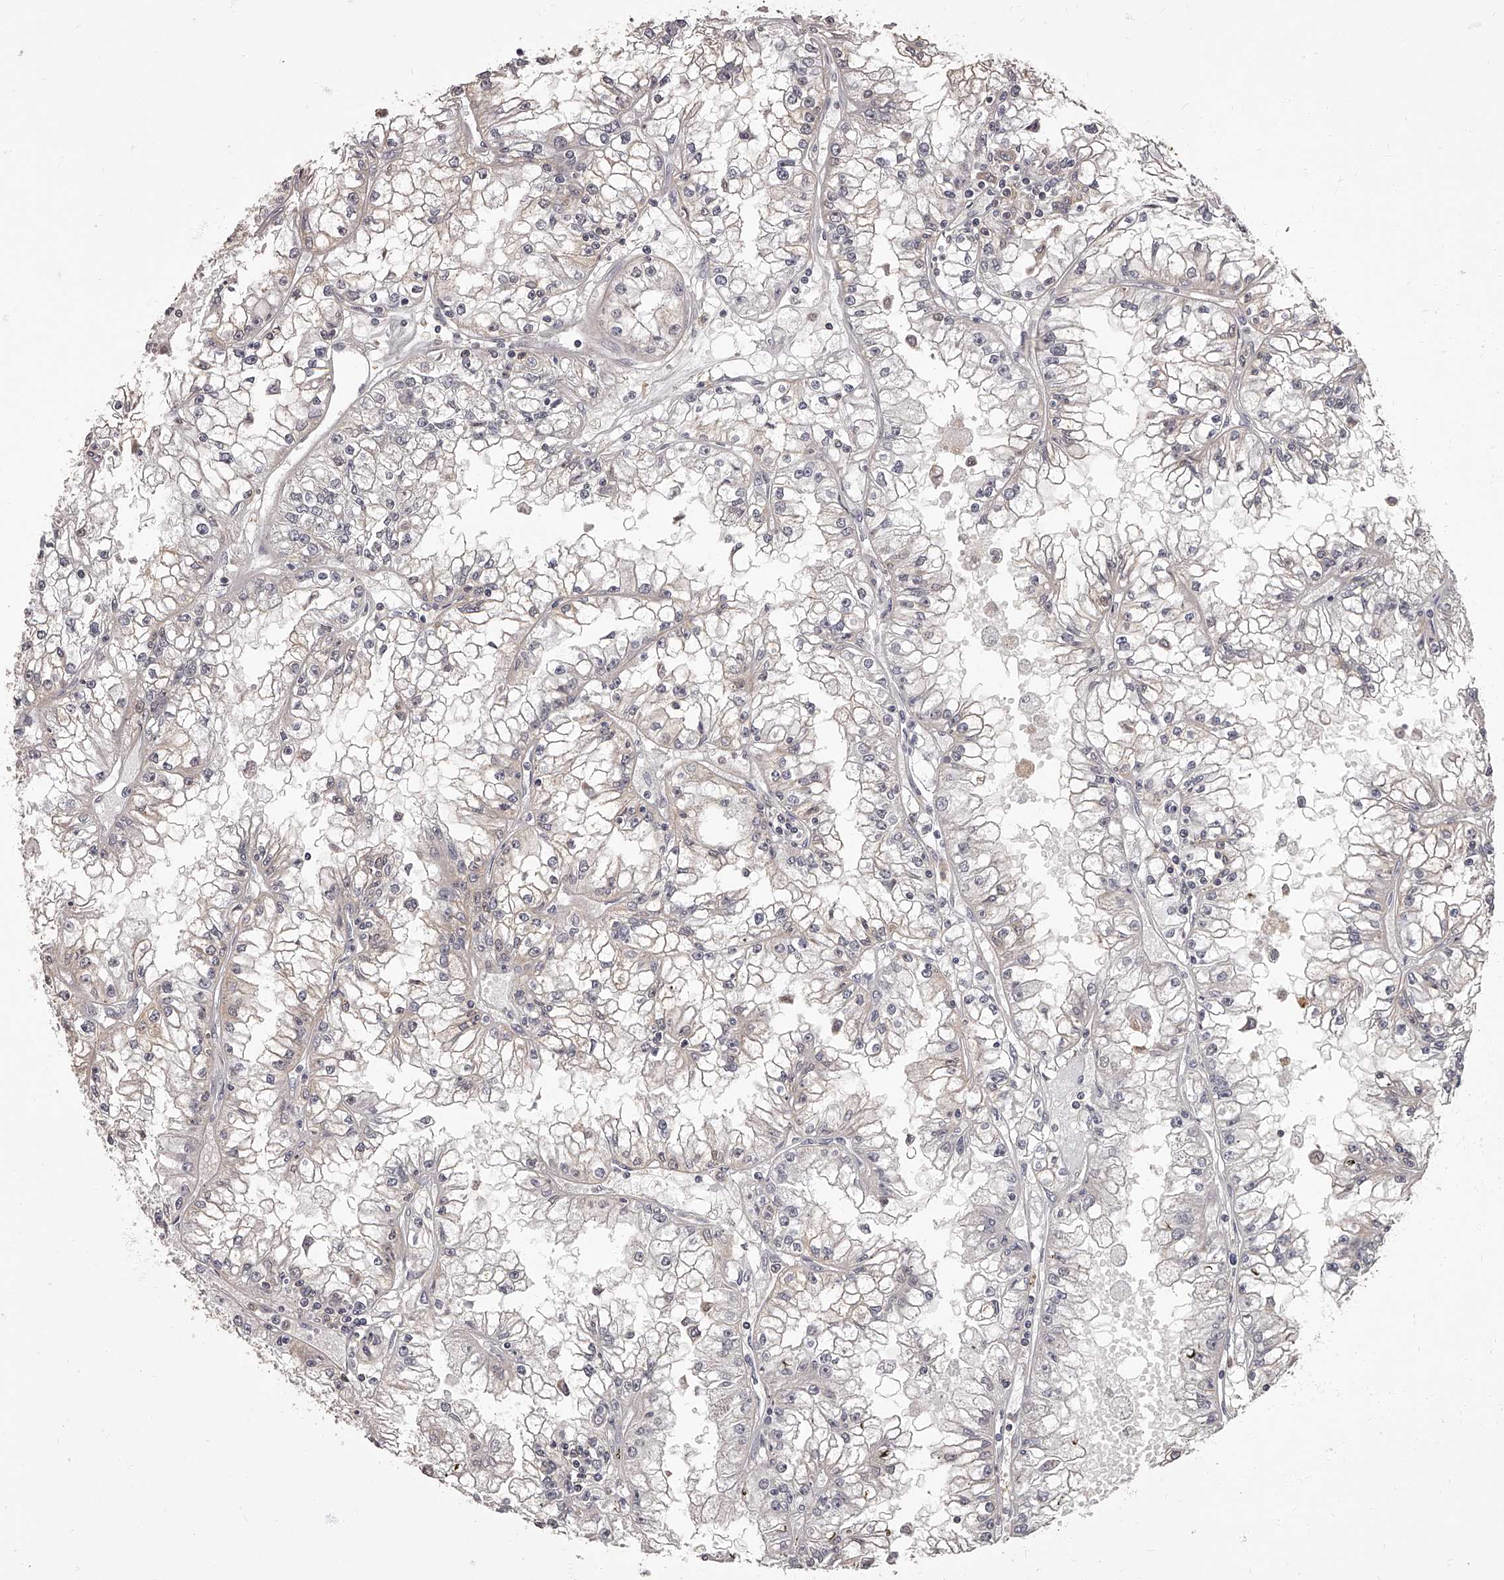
{"staining": {"intensity": "negative", "quantity": "none", "location": "none"}, "tissue": "renal cancer", "cell_type": "Tumor cells", "image_type": "cancer", "snomed": [{"axis": "morphology", "description": "Adenocarcinoma, NOS"}, {"axis": "topography", "description": "Kidney"}], "caption": "An IHC image of renal cancer (adenocarcinoma) is shown. There is no staining in tumor cells of renal cancer (adenocarcinoma). (Brightfield microscopy of DAB (3,3'-diaminobenzidine) IHC at high magnification).", "gene": "APEH", "patient": {"sex": "male", "age": 56}}